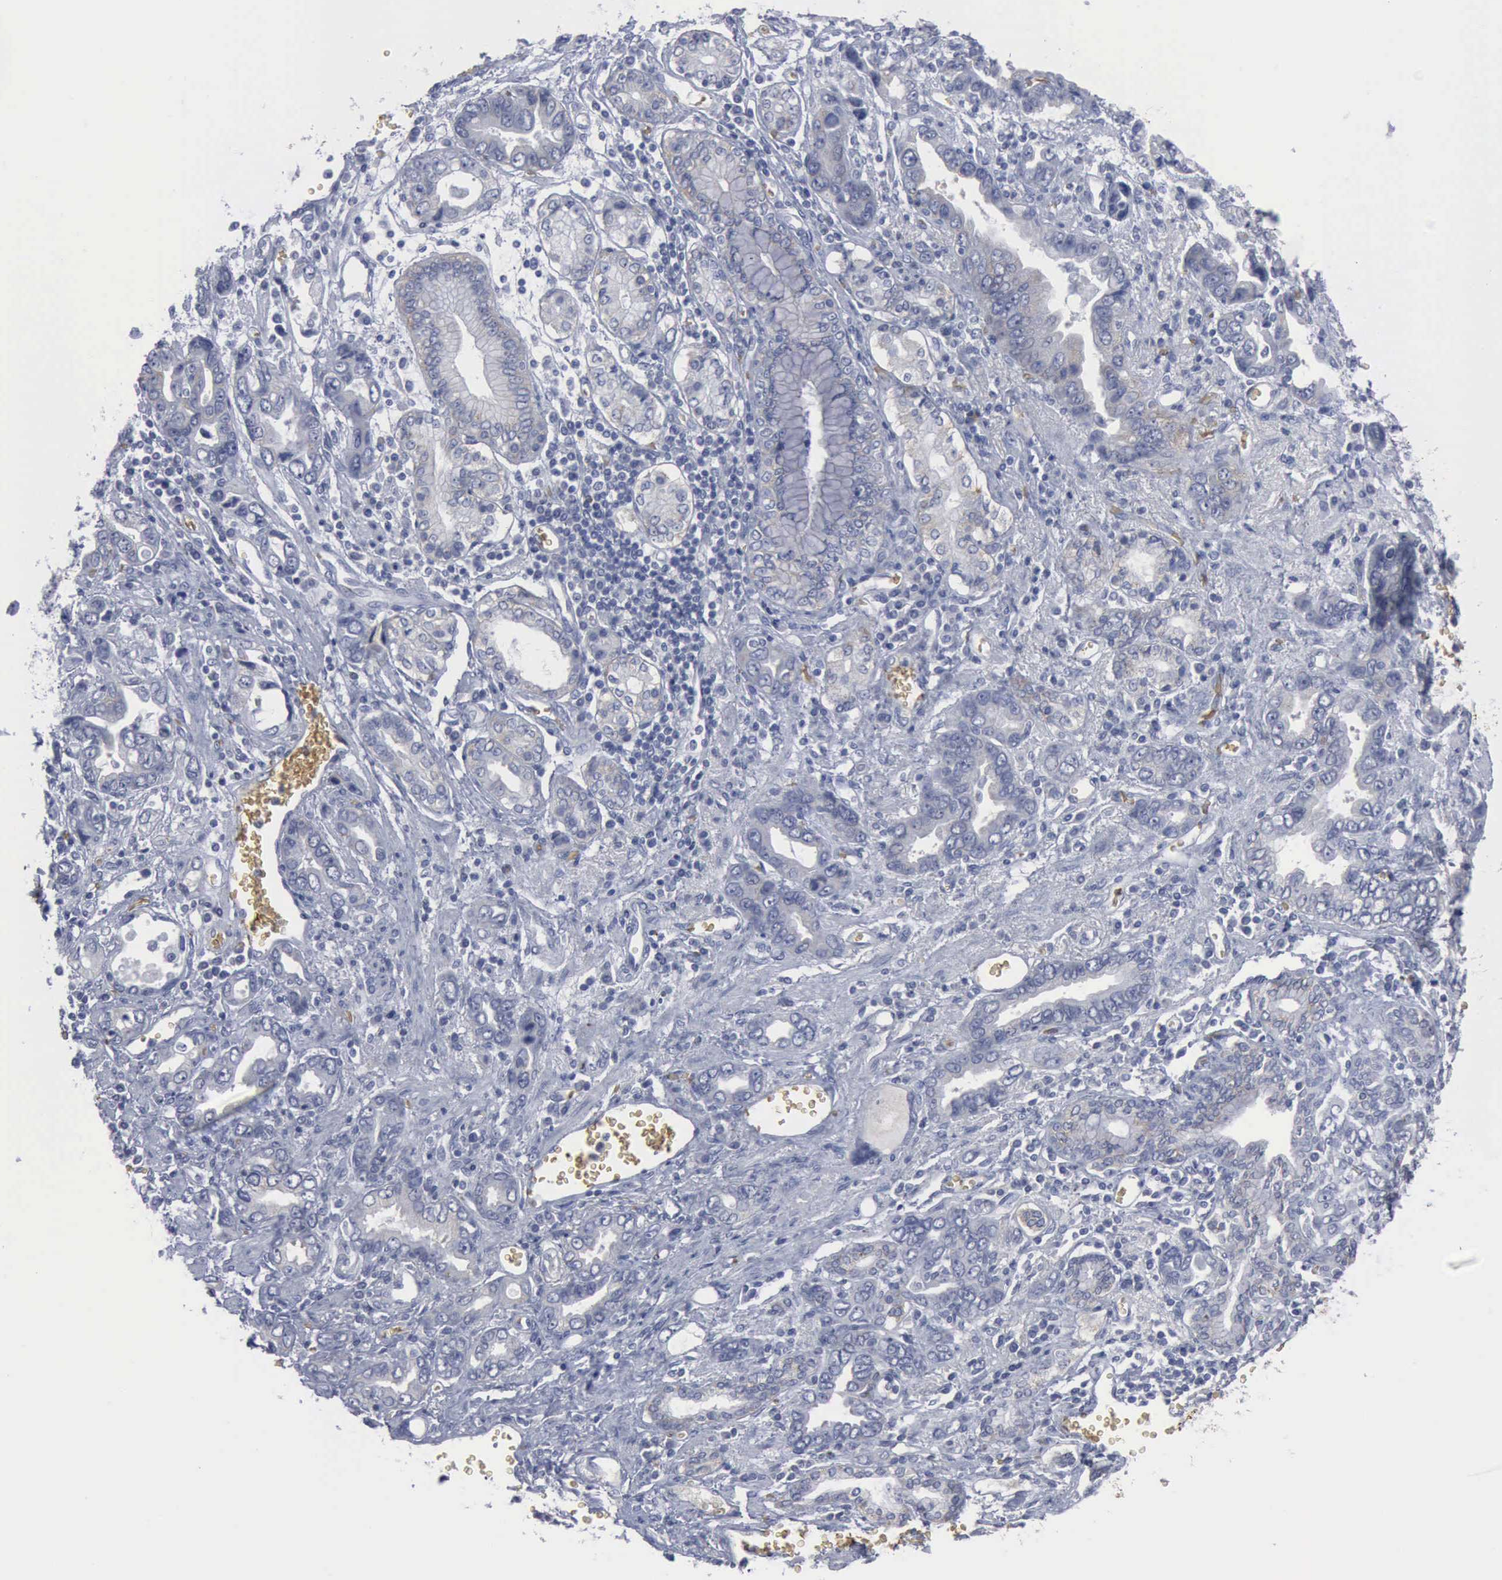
{"staining": {"intensity": "negative", "quantity": "none", "location": "none"}, "tissue": "stomach cancer", "cell_type": "Tumor cells", "image_type": "cancer", "snomed": [{"axis": "morphology", "description": "Adenocarcinoma, NOS"}, {"axis": "topography", "description": "Stomach"}], "caption": "A histopathology image of adenocarcinoma (stomach) stained for a protein demonstrates no brown staining in tumor cells. Nuclei are stained in blue.", "gene": "TGFB1", "patient": {"sex": "male", "age": 78}}